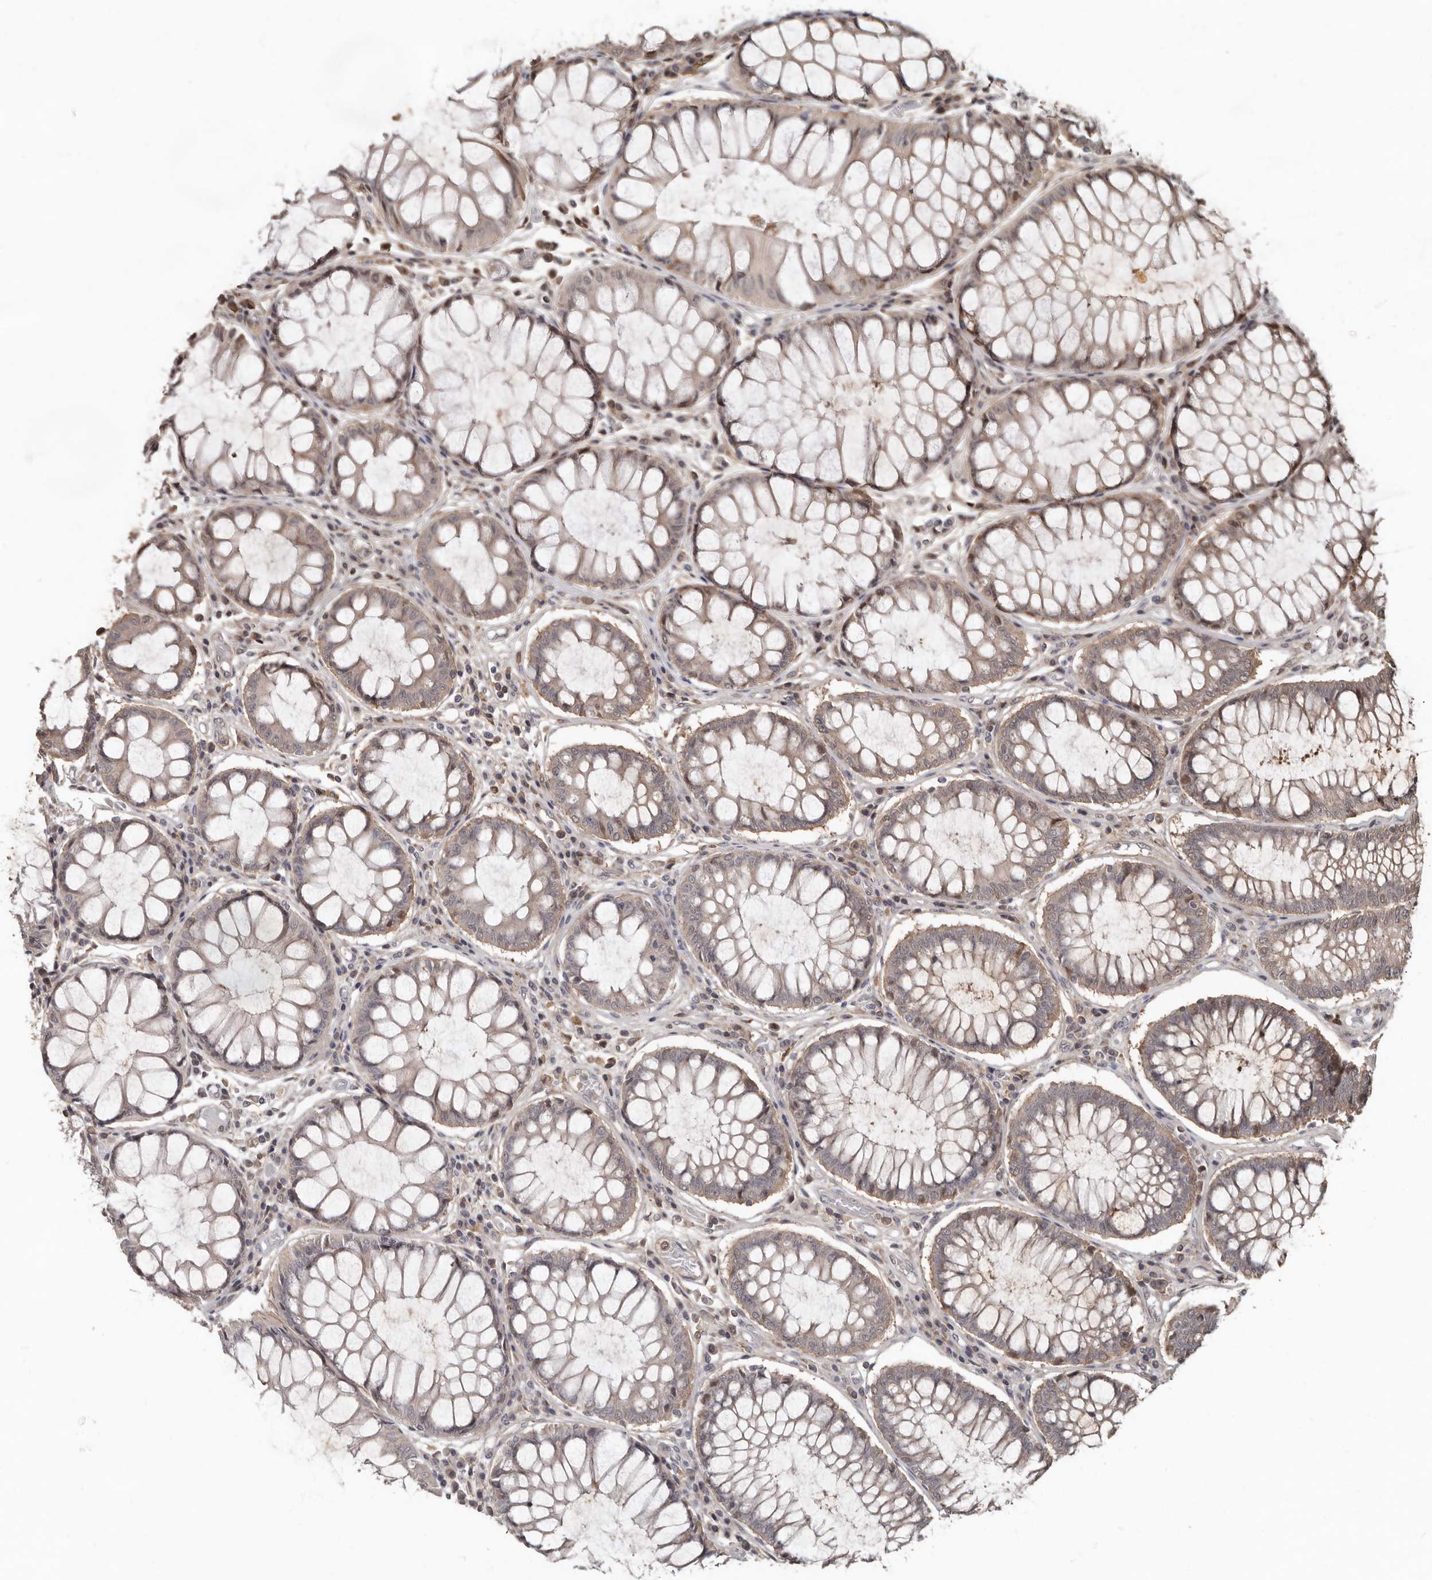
{"staining": {"intensity": "weak", "quantity": ">75%", "location": "cytoplasmic/membranous"}, "tissue": "colorectal cancer", "cell_type": "Tumor cells", "image_type": "cancer", "snomed": [{"axis": "morphology", "description": "Adenocarcinoma, NOS"}, {"axis": "topography", "description": "Rectum"}], "caption": "Colorectal cancer was stained to show a protein in brown. There is low levels of weak cytoplasmic/membranous staining in about >75% of tumor cells. Immunohistochemistry stains the protein of interest in brown and the nuclei are stained blue.", "gene": "LRGUK", "patient": {"sex": "male", "age": 84}}